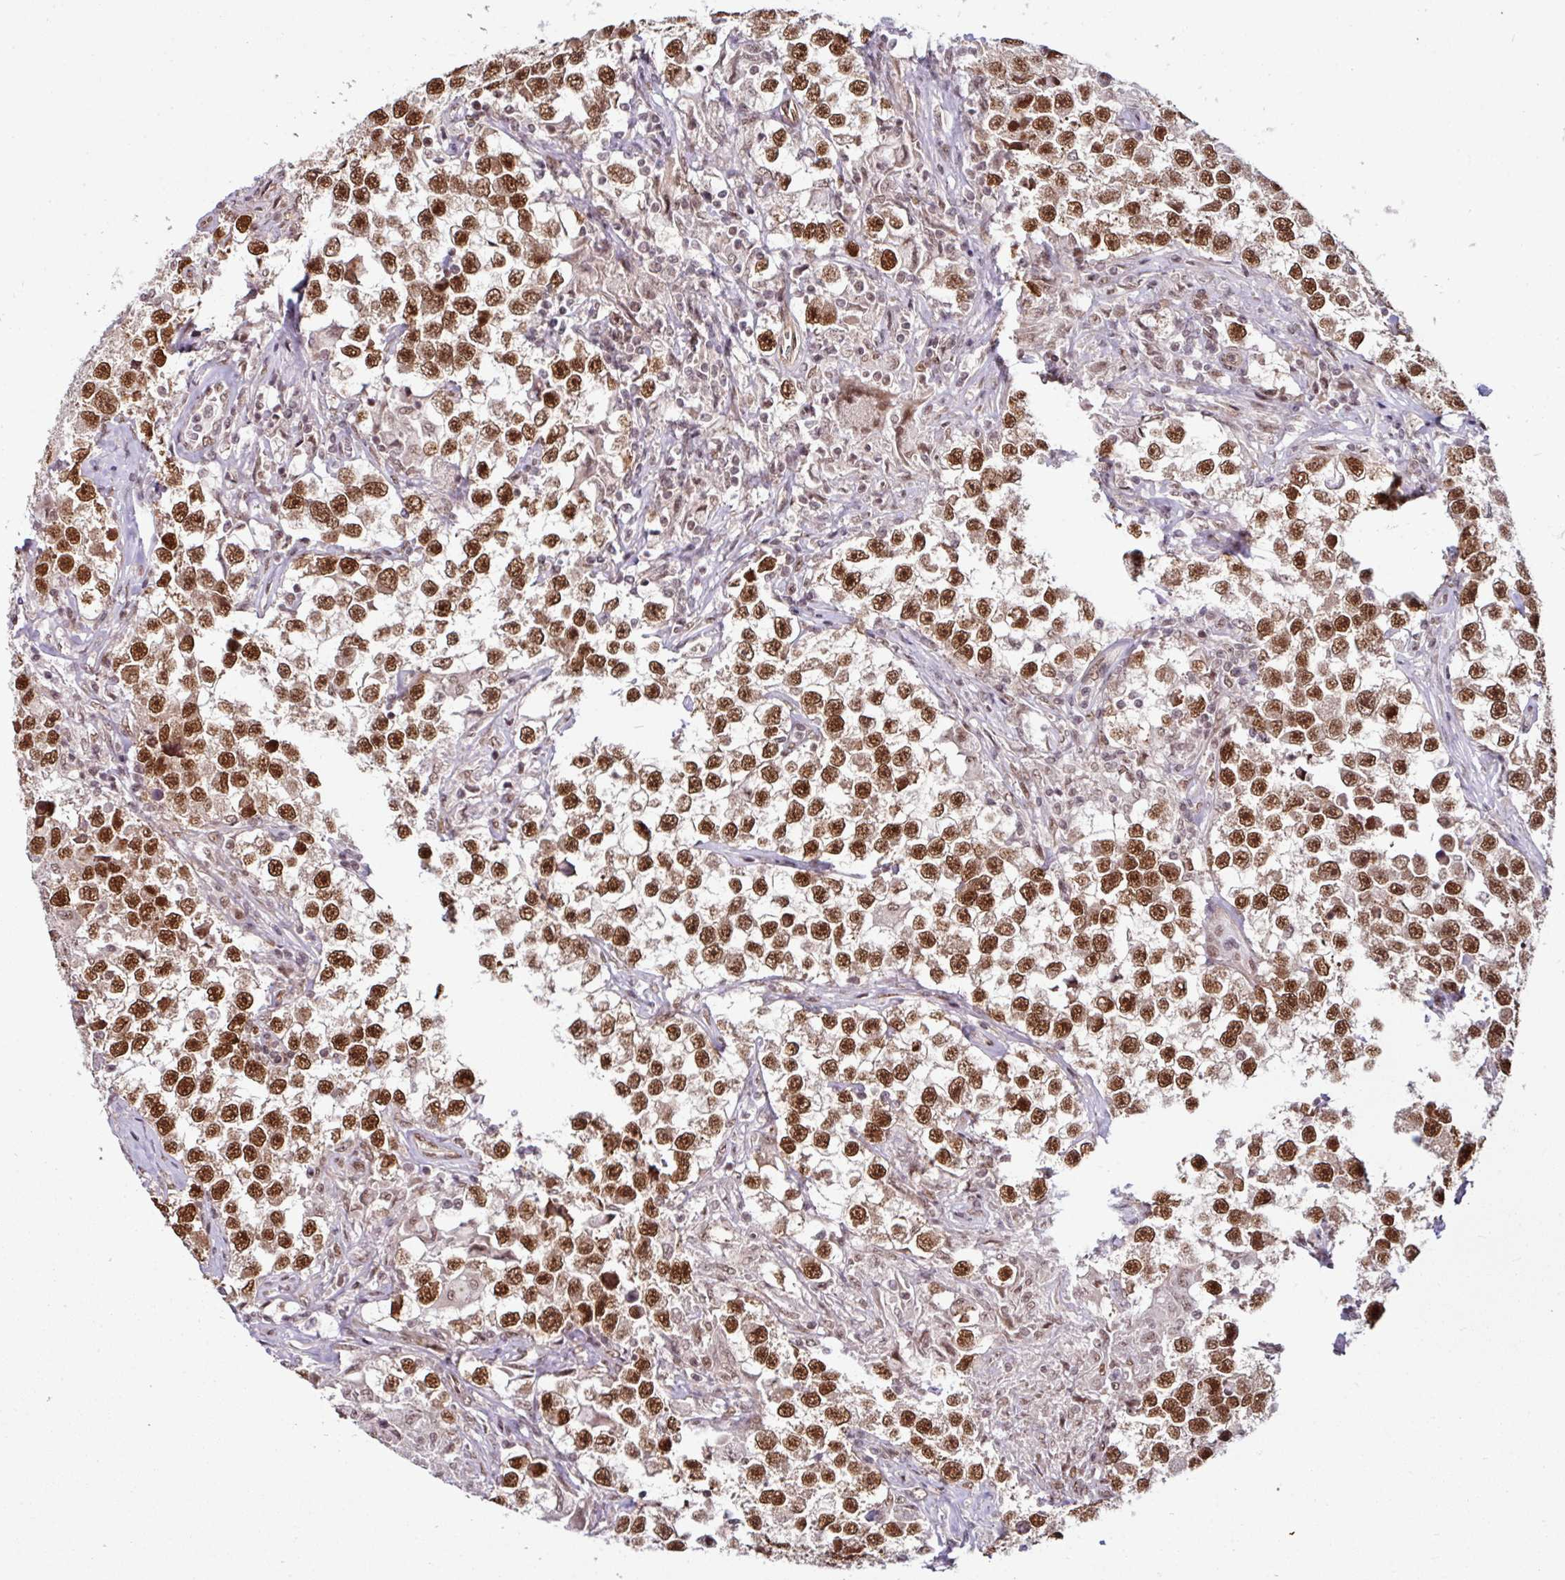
{"staining": {"intensity": "strong", "quantity": ">75%", "location": "nuclear"}, "tissue": "testis cancer", "cell_type": "Tumor cells", "image_type": "cancer", "snomed": [{"axis": "morphology", "description": "Seminoma, NOS"}, {"axis": "topography", "description": "Testis"}], "caption": "The image exhibits a brown stain indicating the presence of a protein in the nuclear of tumor cells in seminoma (testis). (IHC, brightfield microscopy, high magnification).", "gene": "MORF4L2", "patient": {"sex": "male", "age": 46}}